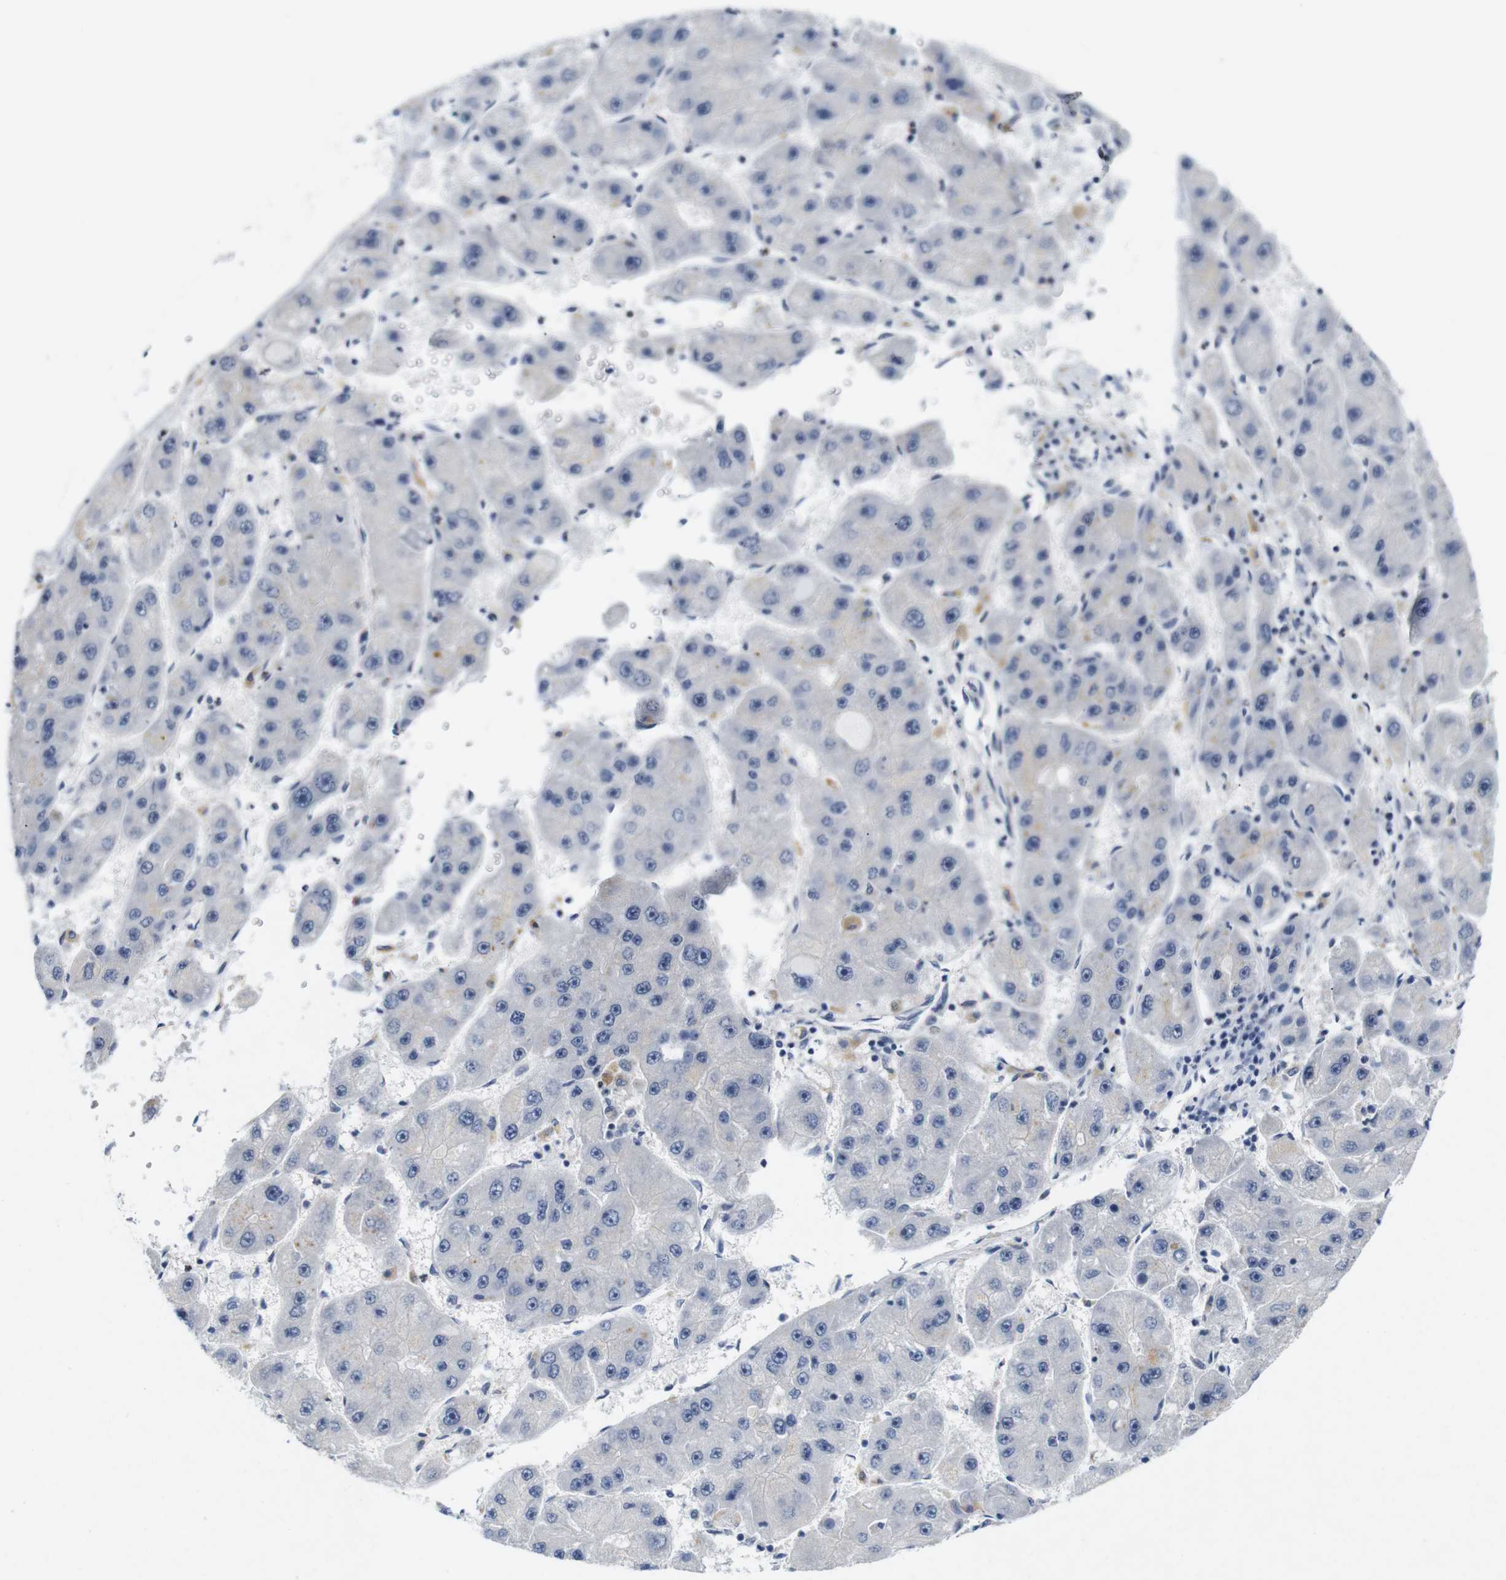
{"staining": {"intensity": "negative", "quantity": "none", "location": "none"}, "tissue": "liver cancer", "cell_type": "Tumor cells", "image_type": "cancer", "snomed": [{"axis": "morphology", "description": "Carcinoma, Hepatocellular, NOS"}, {"axis": "topography", "description": "Liver"}], "caption": "This is an immunohistochemistry (IHC) micrograph of liver cancer. There is no staining in tumor cells.", "gene": "CYB561", "patient": {"sex": "female", "age": 61}}